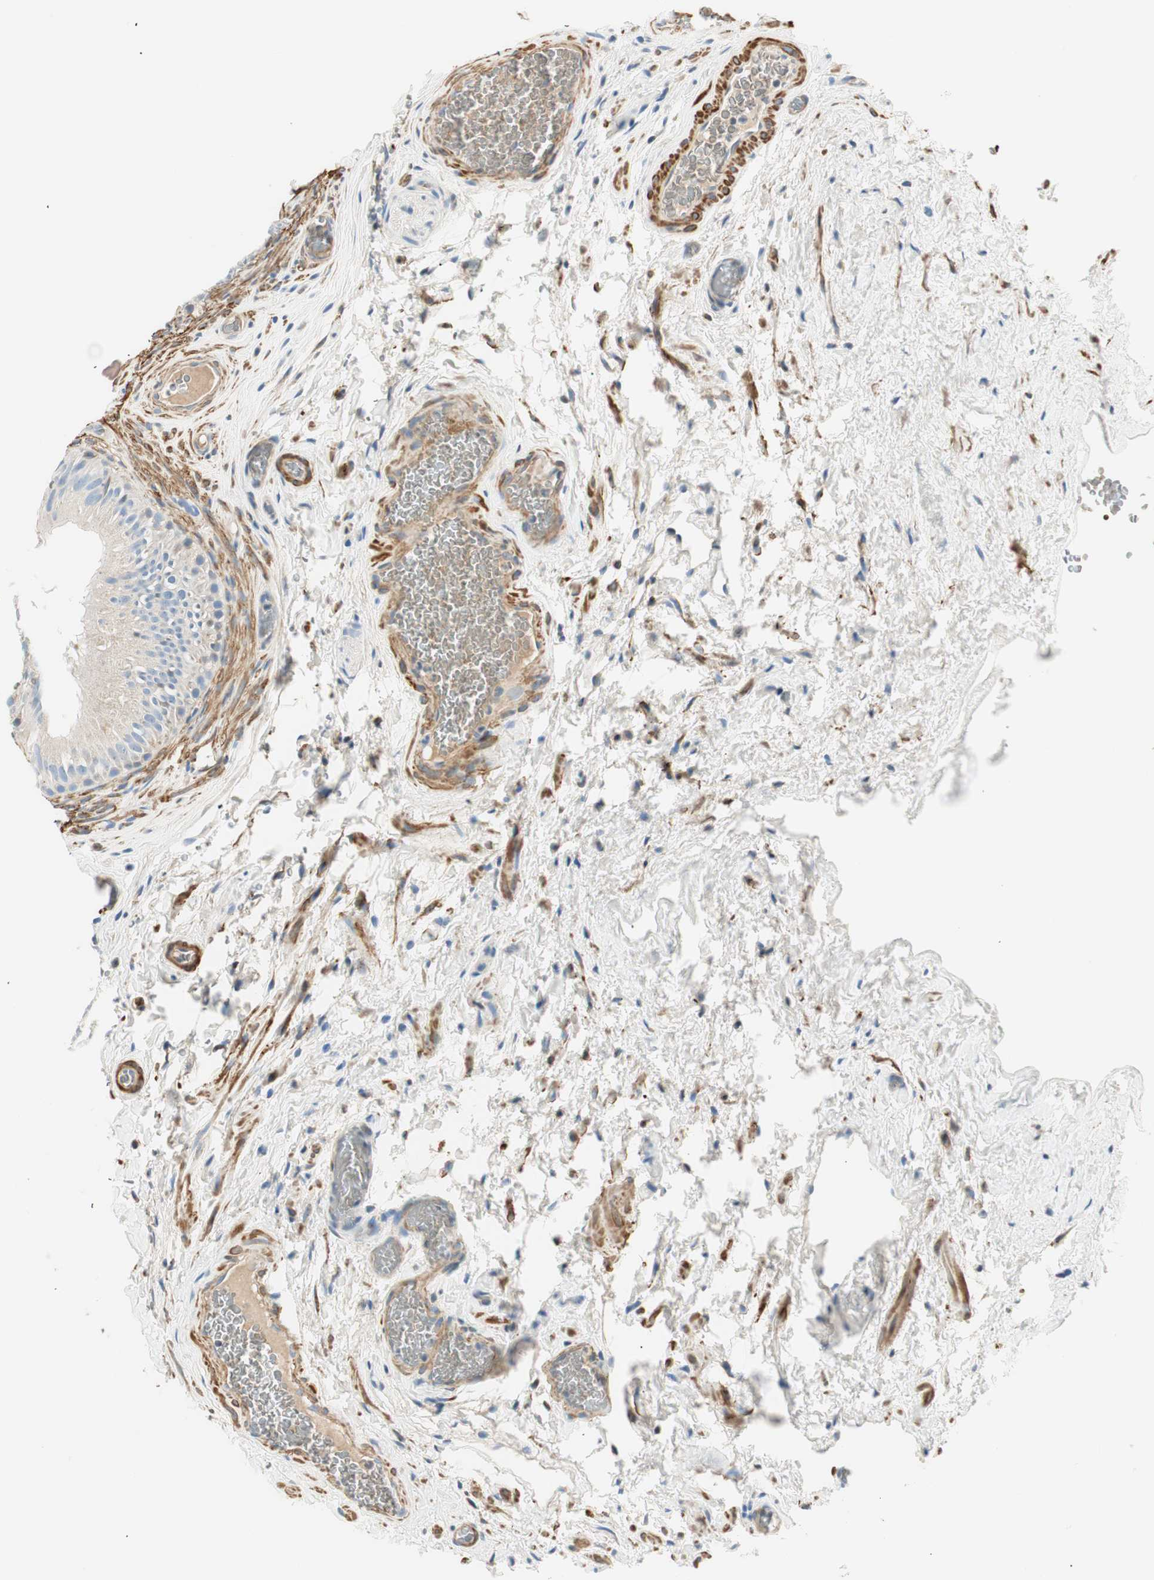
{"staining": {"intensity": "weak", "quantity": "<25%", "location": "cytoplasmic/membranous"}, "tissue": "epididymis", "cell_type": "Glandular cells", "image_type": "normal", "snomed": [{"axis": "morphology", "description": "Normal tissue, NOS"}, {"axis": "topography", "description": "Epididymis"}], "caption": "The micrograph displays no significant expression in glandular cells of epididymis.", "gene": "RORB", "patient": {"sex": "male", "age": 36}}